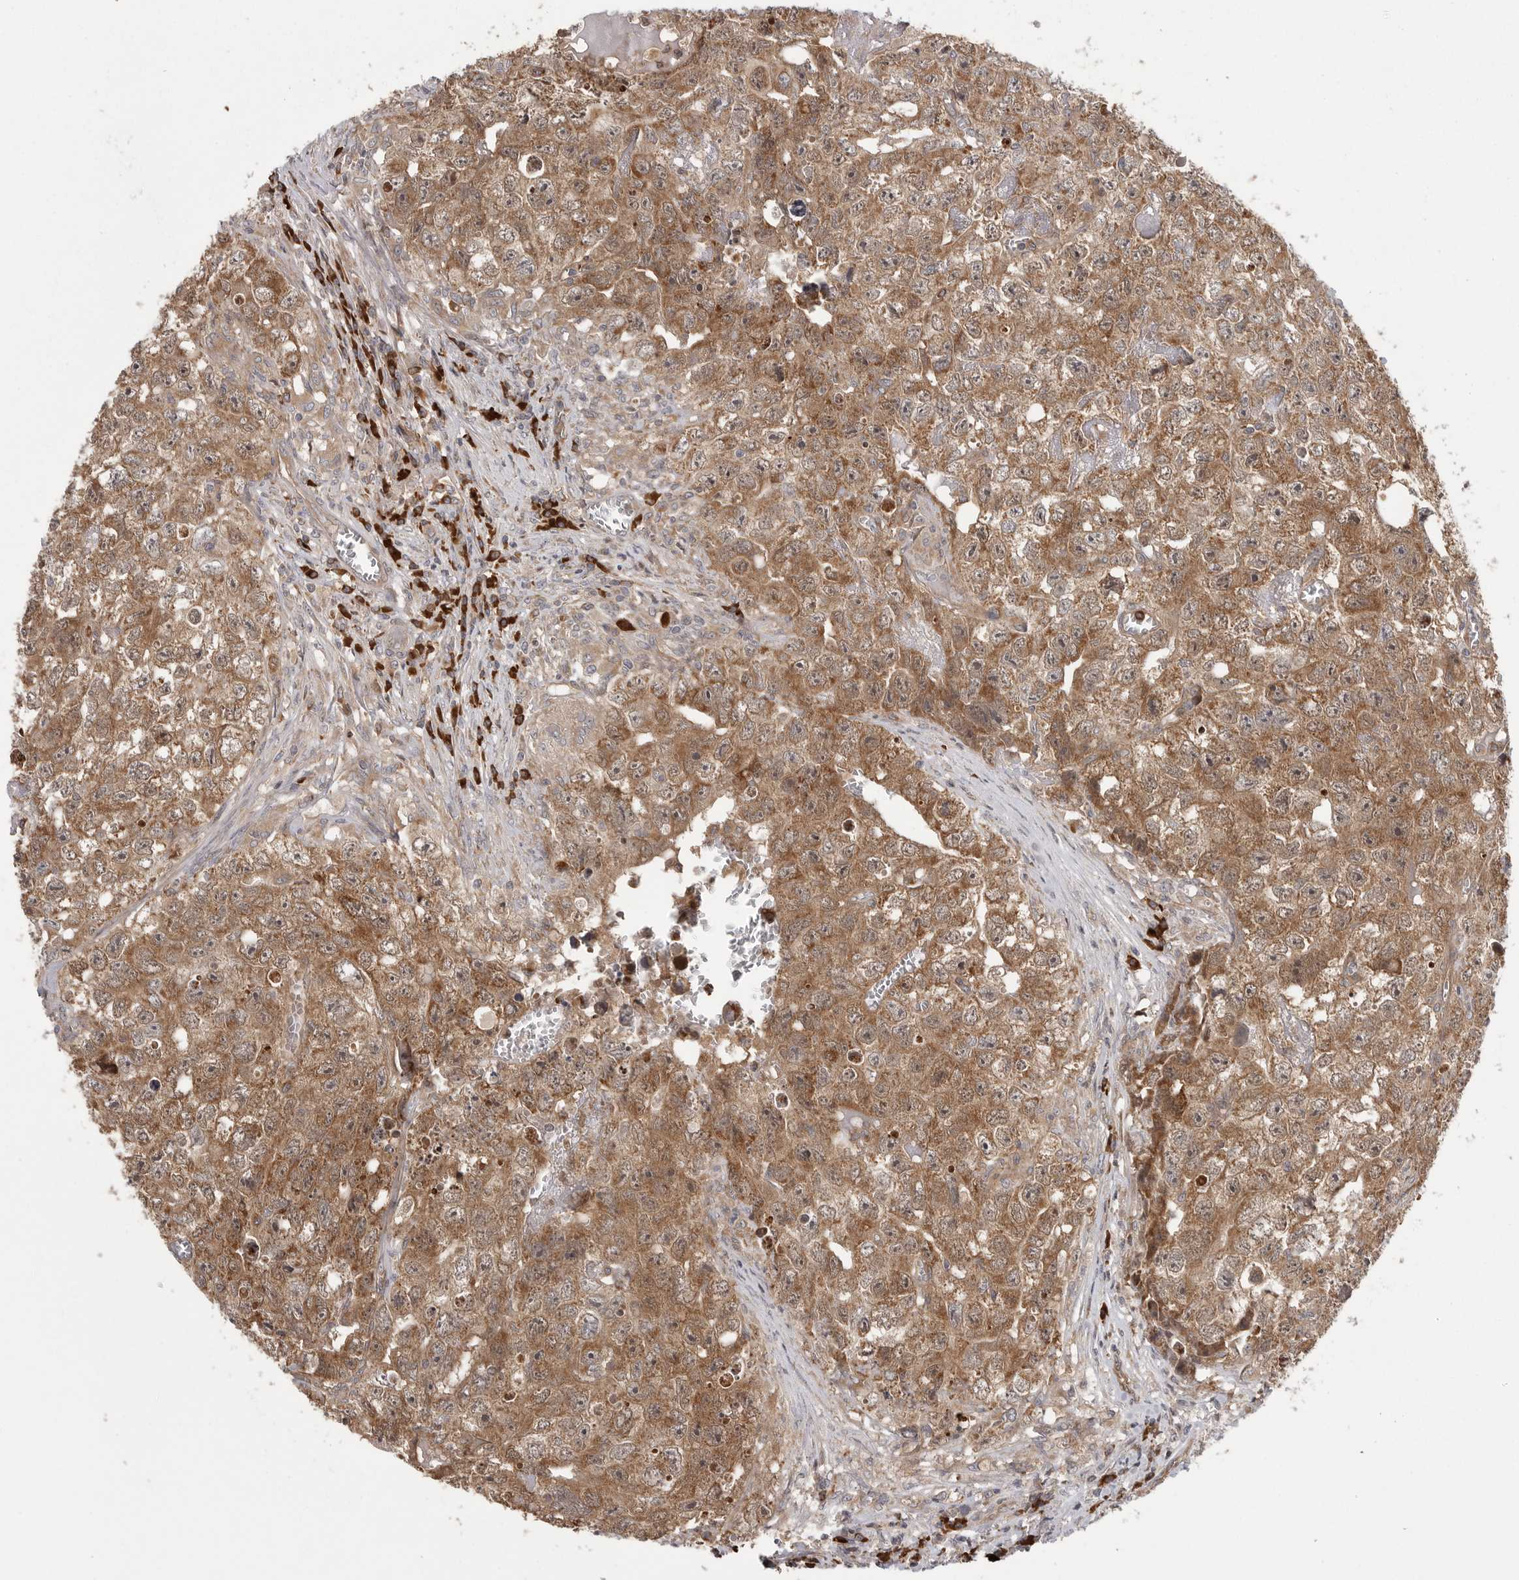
{"staining": {"intensity": "moderate", "quantity": ">75%", "location": "cytoplasmic/membranous"}, "tissue": "testis cancer", "cell_type": "Tumor cells", "image_type": "cancer", "snomed": [{"axis": "morphology", "description": "Seminoma, NOS"}, {"axis": "morphology", "description": "Carcinoma, Embryonal, NOS"}, {"axis": "topography", "description": "Testis"}], "caption": "High-magnification brightfield microscopy of testis seminoma stained with DAB (3,3'-diaminobenzidine) (brown) and counterstained with hematoxylin (blue). tumor cells exhibit moderate cytoplasmic/membranous expression is seen in approximately>75% of cells.", "gene": "OXR1", "patient": {"sex": "male", "age": 43}}